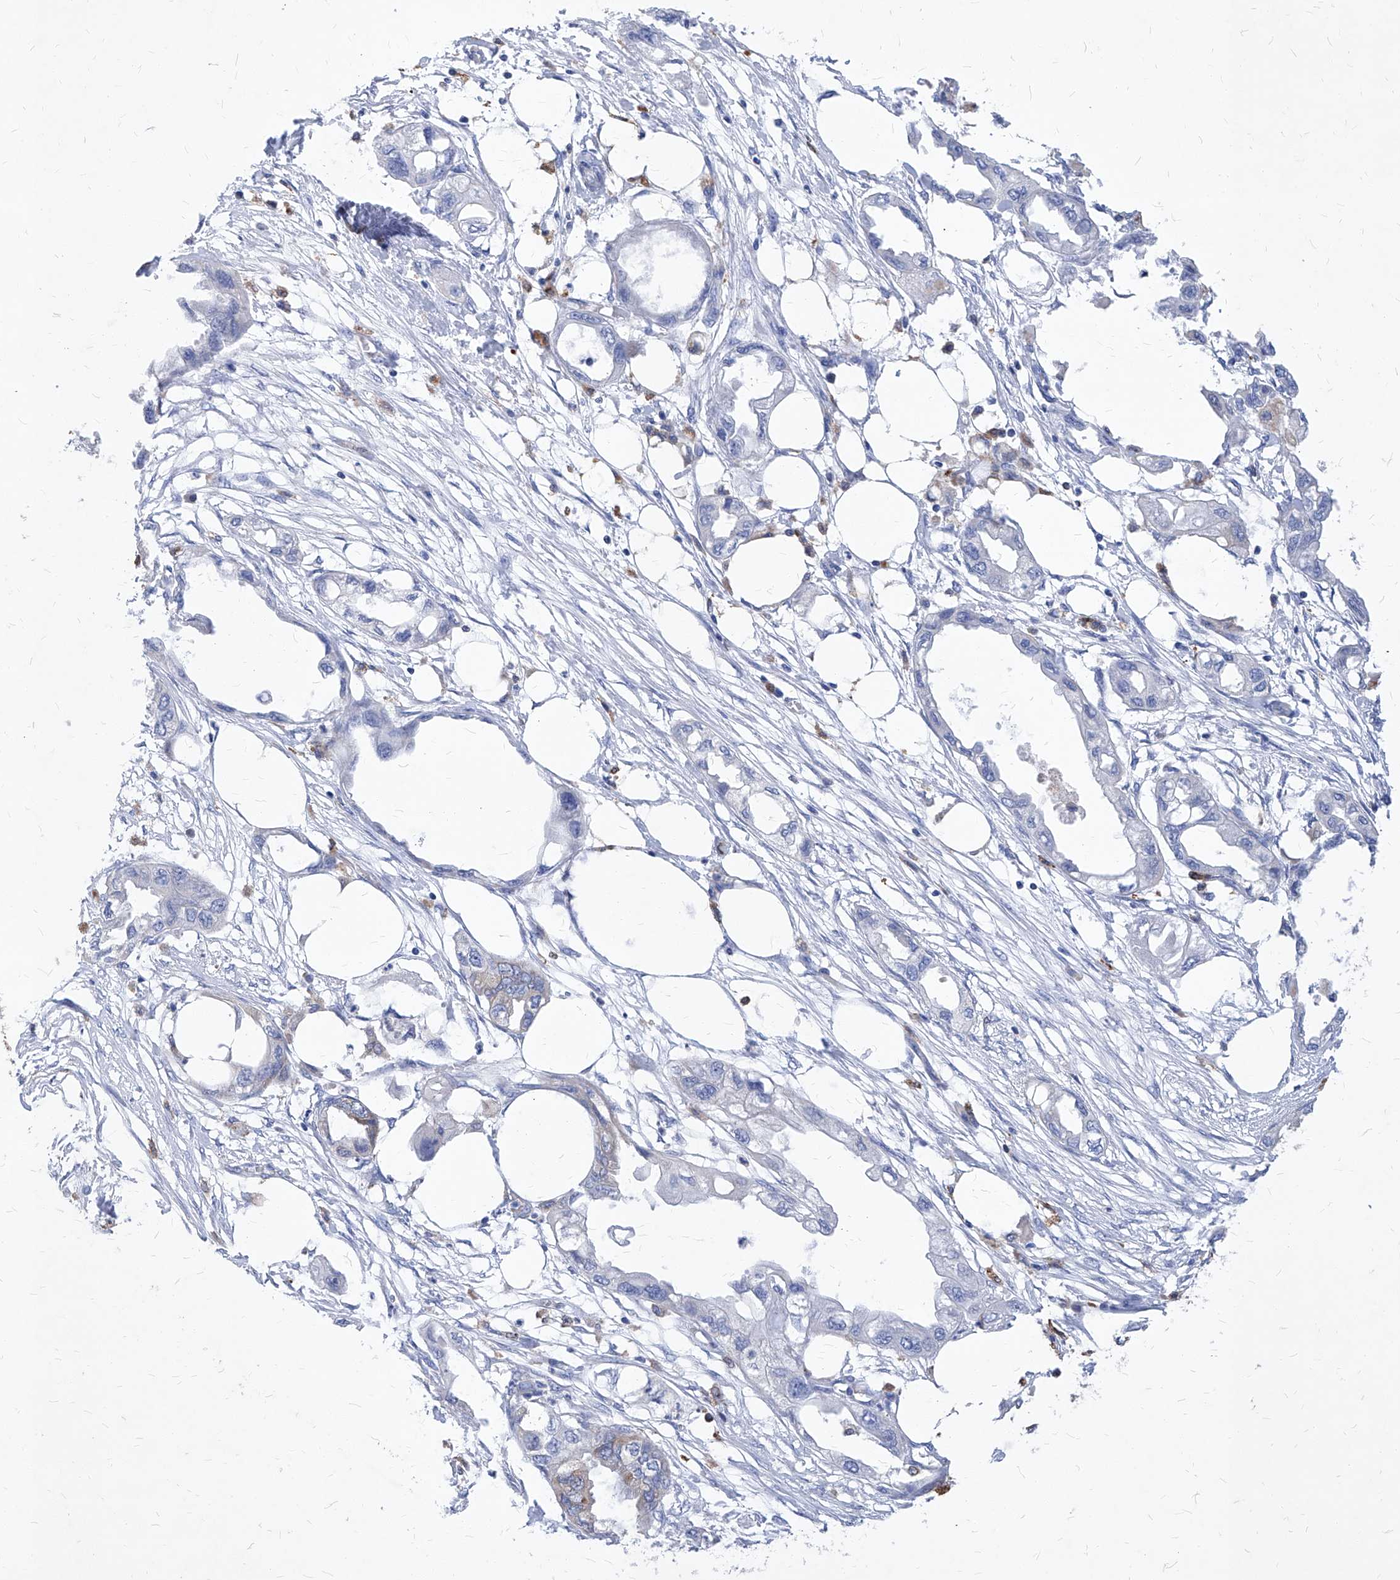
{"staining": {"intensity": "negative", "quantity": "none", "location": "none"}, "tissue": "endometrial cancer", "cell_type": "Tumor cells", "image_type": "cancer", "snomed": [{"axis": "morphology", "description": "Adenocarcinoma, NOS"}, {"axis": "morphology", "description": "Adenocarcinoma, metastatic, NOS"}, {"axis": "topography", "description": "Adipose tissue"}, {"axis": "topography", "description": "Endometrium"}], "caption": "High magnification brightfield microscopy of metastatic adenocarcinoma (endometrial) stained with DAB (3,3'-diaminobenzidine) (brown) and counterstained with hematoxylin (blue): tumor cells show no significant staining.", "gene": "UBOX5", "patient": {"sex": "female", "age": 67}}